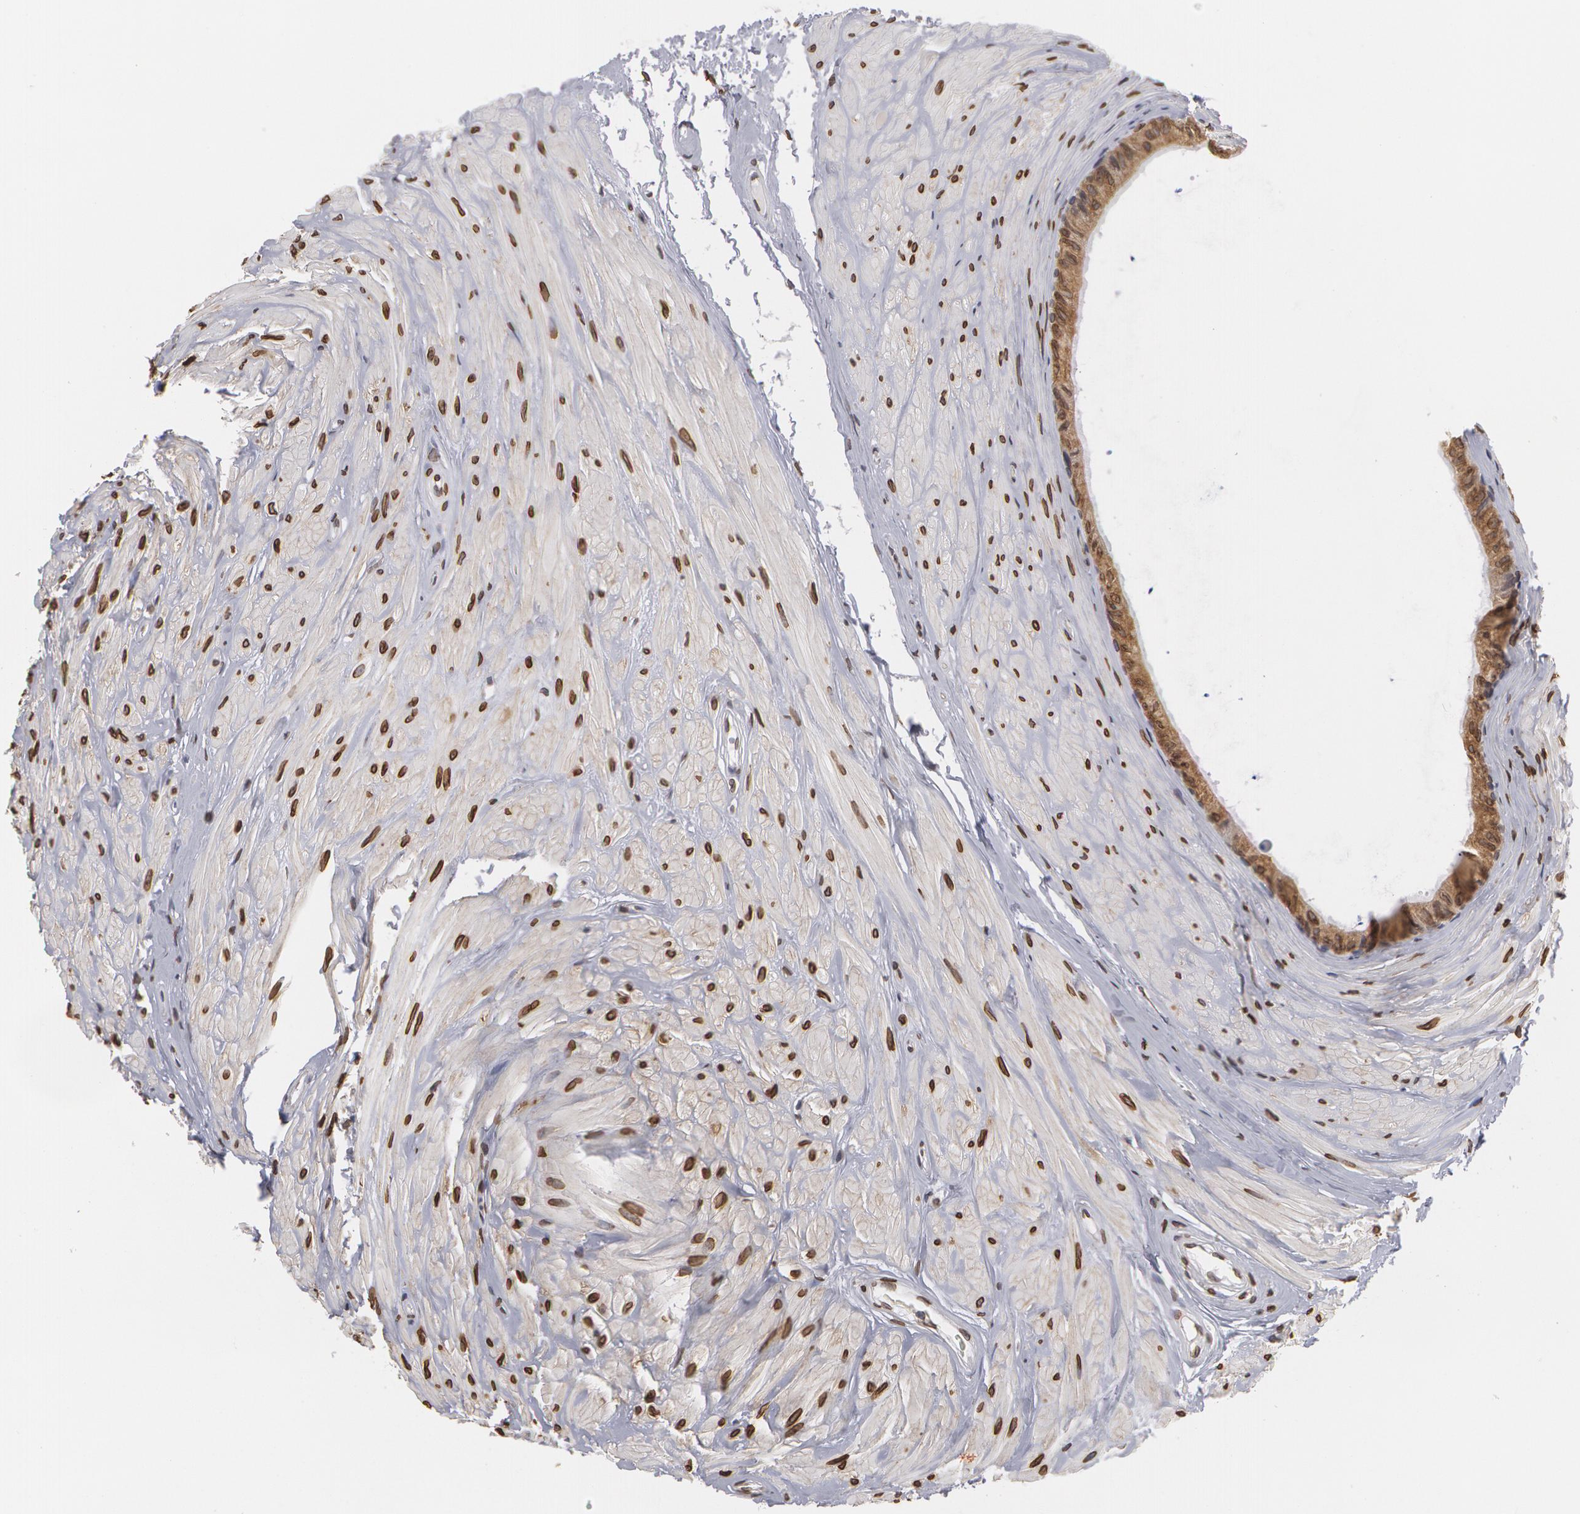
{"staining": {"intensity": "moderate", "quantity": ">75%", "location": "cytoplasmic/membranous"}, "tissue": "epididymis", "cell_type": "Glandular cells", "image_type": "normal", "snomed": [{"axis": "morphology", "description": "Normal tissue, NOS"}, {"axis": "topography", "description": "Epididymis"}], "caption": "Glandular cells demonstrate medium levels of moderate cytoplasmic/membranous expression in about >75% of cells in normal epididymis.", "gene": "EMD", "patient": {"sex": "male", "age": 52}}